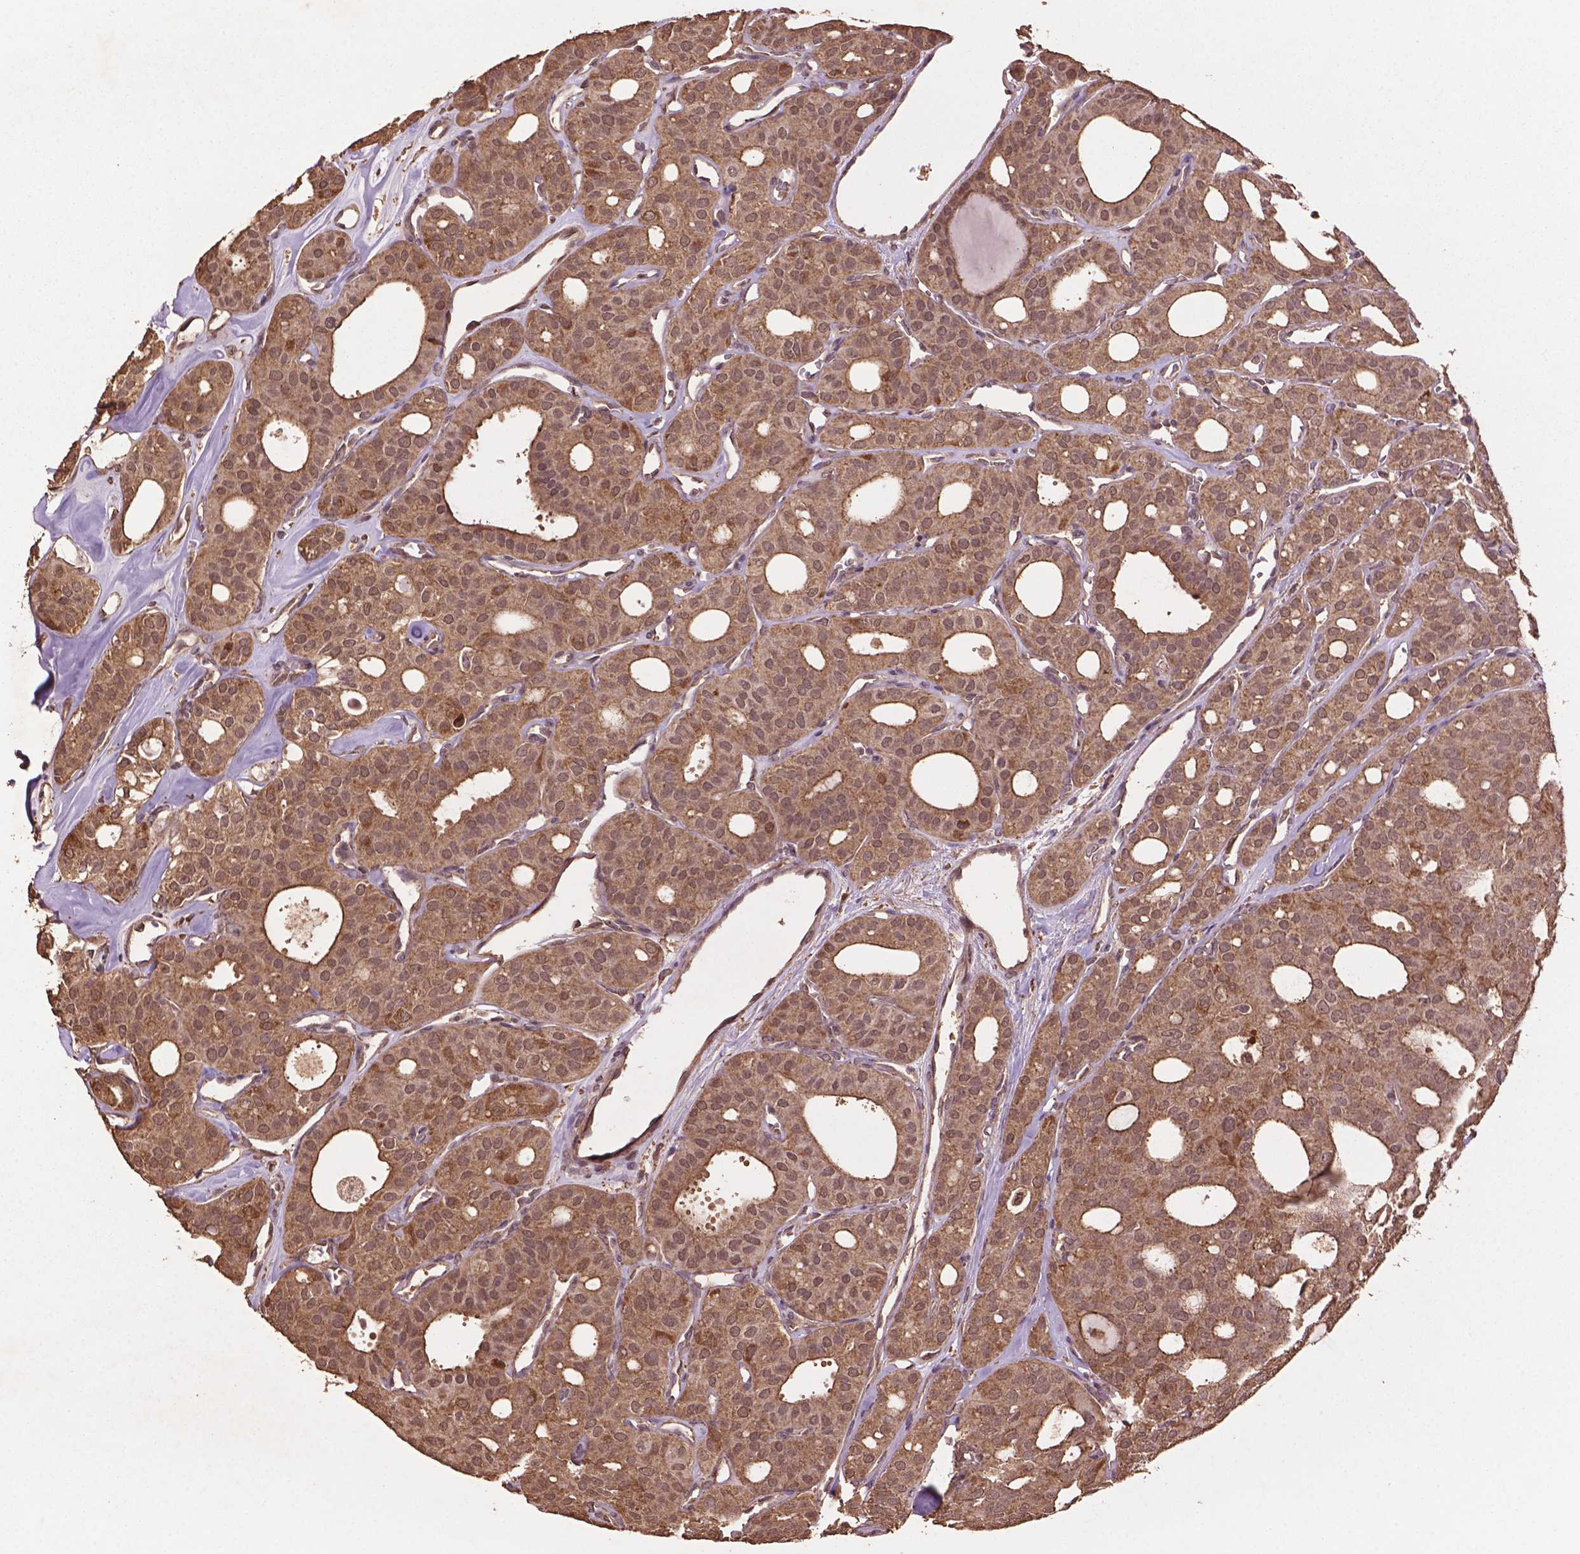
{"staining": {"intensity": "moderate", "quantity": ">75%", "location": "cytoplasmic/membranous"}, "tissue": "thyroid cancer", "cell_type": "Tumor cells", "image_type": "cancer", "snomed": [{"axis": "morphology", "description": "Follicular adenoma carcinoma, NOS"}, {"axis": "topography", "description": "Thyroid gland"}], "caption": "A high-resolution histopathology image shows immunohistochemistry staining of thyroid cancer, which shows moderate cytoplasmic/membranous staining in approximately >75% of tumor cells.", "gene": "BABAM1", "patient": {"sex": "male", "age": 75}}